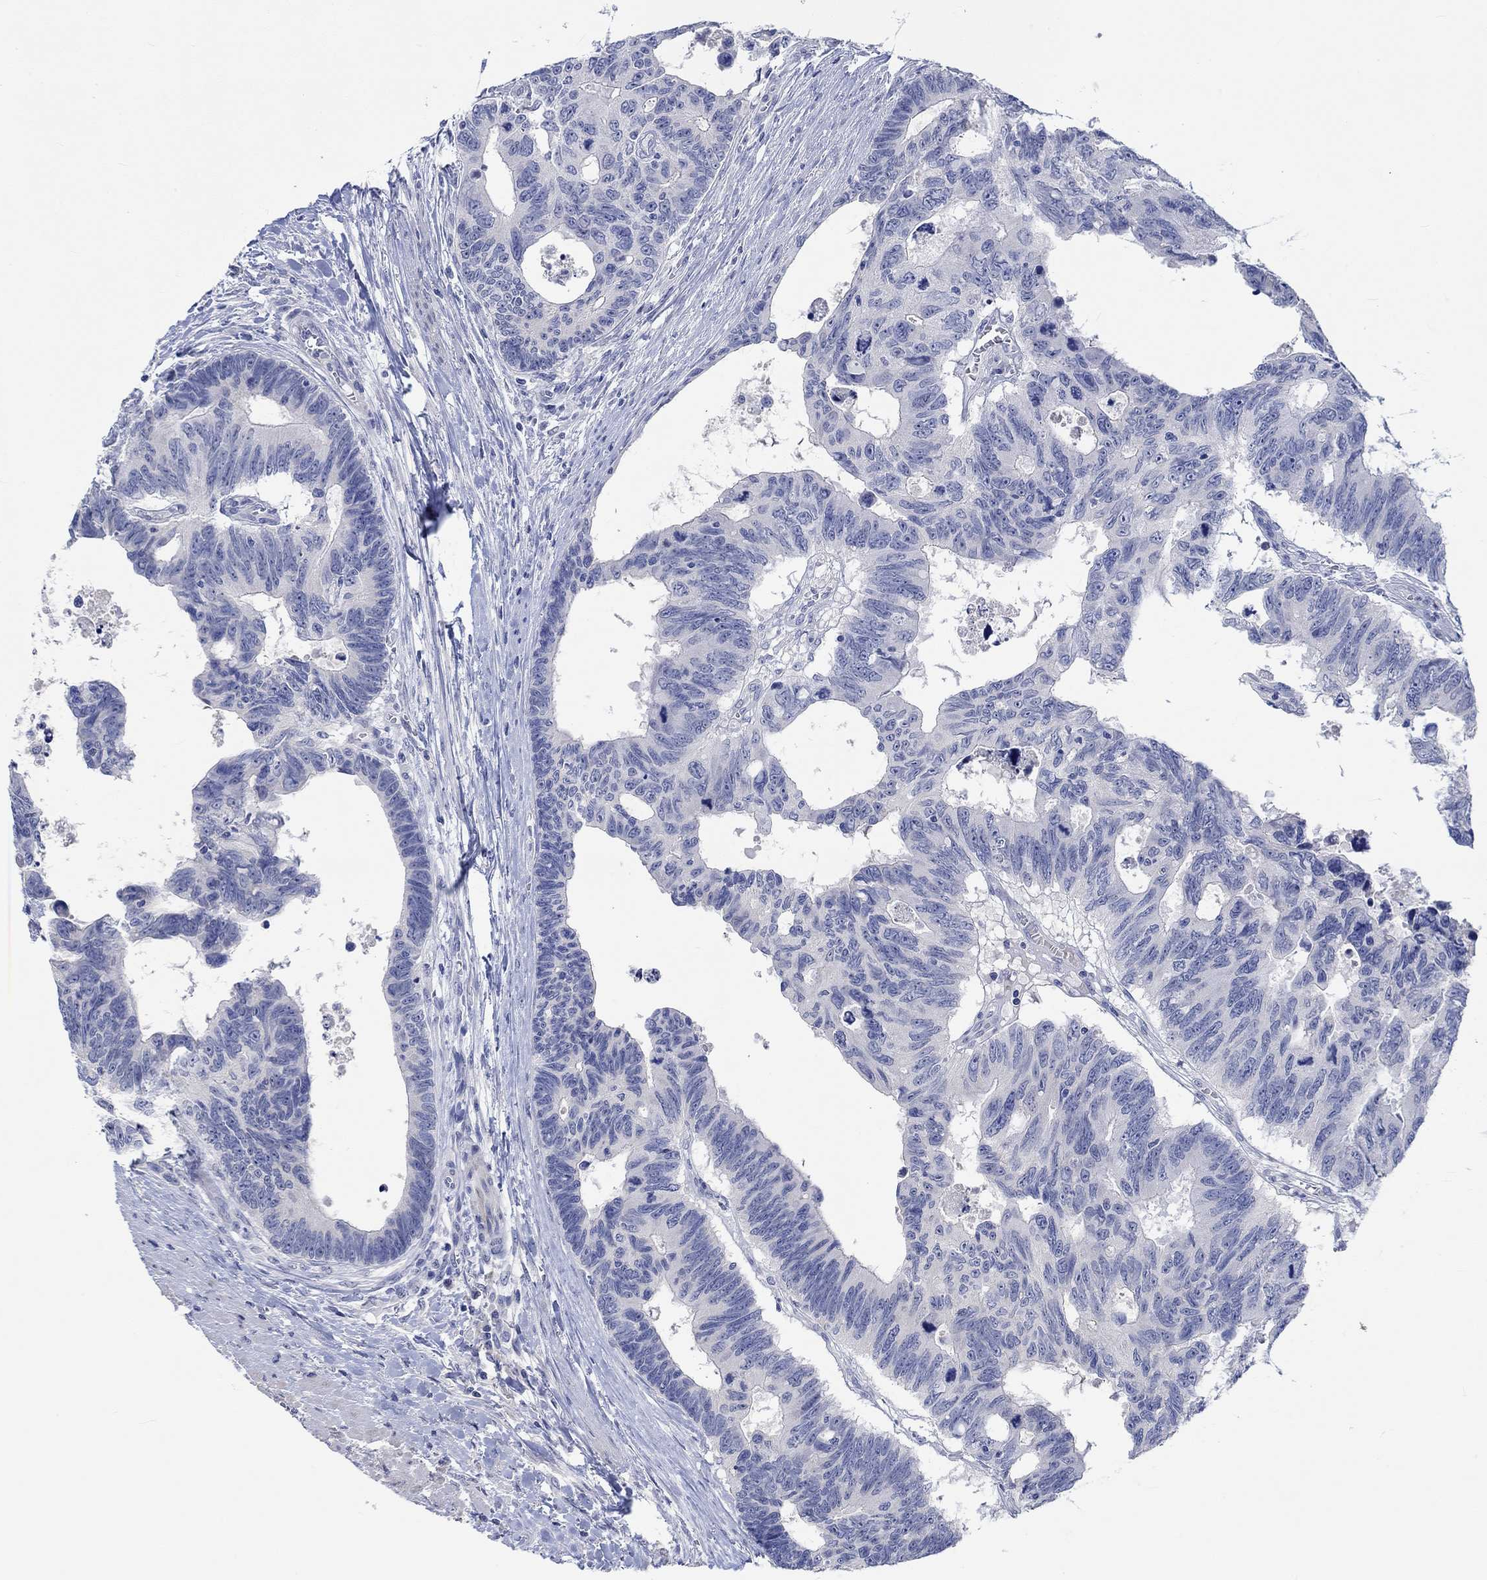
{"staining": {"intensity": "negative", "quantity": "none", "location": "none"}, "tissue": "colorectal cancer", "cell_type": "Tumor cells", "image_type": "cancer", "snomed": [{"axis": "morphology", "description": "Adenocarcinoma, NOS"}, {"axis": "topography", "description": "Colon"}], "caption": "High power microscopy histopathology image of an immunohistochemistry (IHC) micrograph of colorectal adenocarcinoma, revealing no significant expression in tumor cells. (DAB immunohistochemistry (IHC) with hematoxylin counter stain).", "gene": "DLK1", "patient": {"sex": "female", "age": 77}}